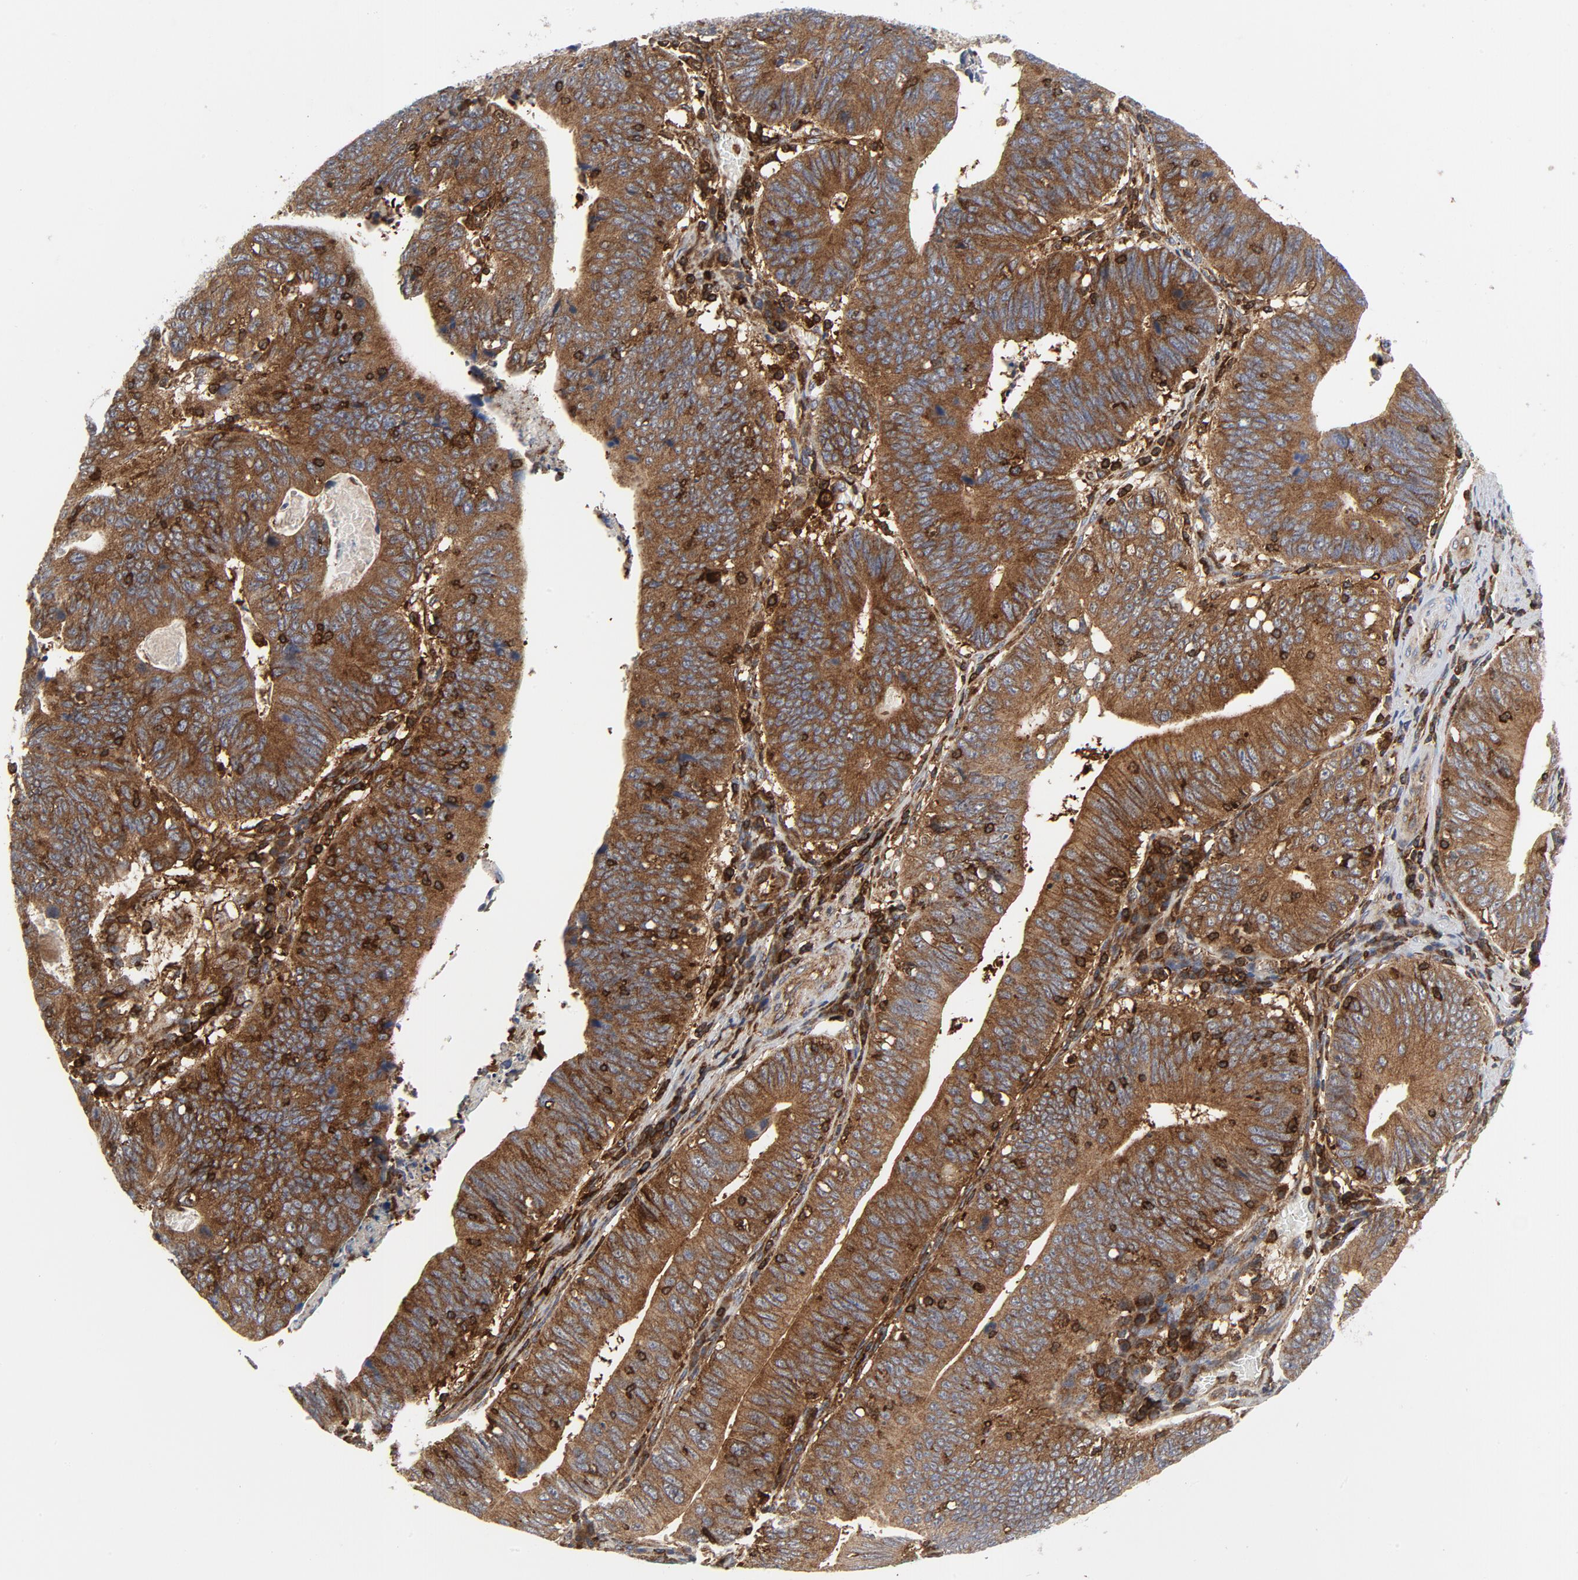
{"staining": {"intensity": "moderate", "quantity": ">75%", "location": "cytoplasmic/membranous"}, "tissue": "stomach cancer", "cell_type": "Tumor cells", "image_type": "cancer", "snomed": [{"axis": "morphology", "description": "Adenocarcinoma, NOS"}, {"axis": "topography", "description": "Stomach"}], "caption": "Brown immunohistochemical staining in human stomach cancer (adenocarcinoma) demonstrates moderate cytoplasmic/membranous positivity in approximately >75% of tumor cells. The staining is performed using DAB brown chromogen to label protein expression. The nuclei are counter-stained blue using hematoxylin.", "gene": "YES1", "patient": {"sex": "male", "age": 59}}